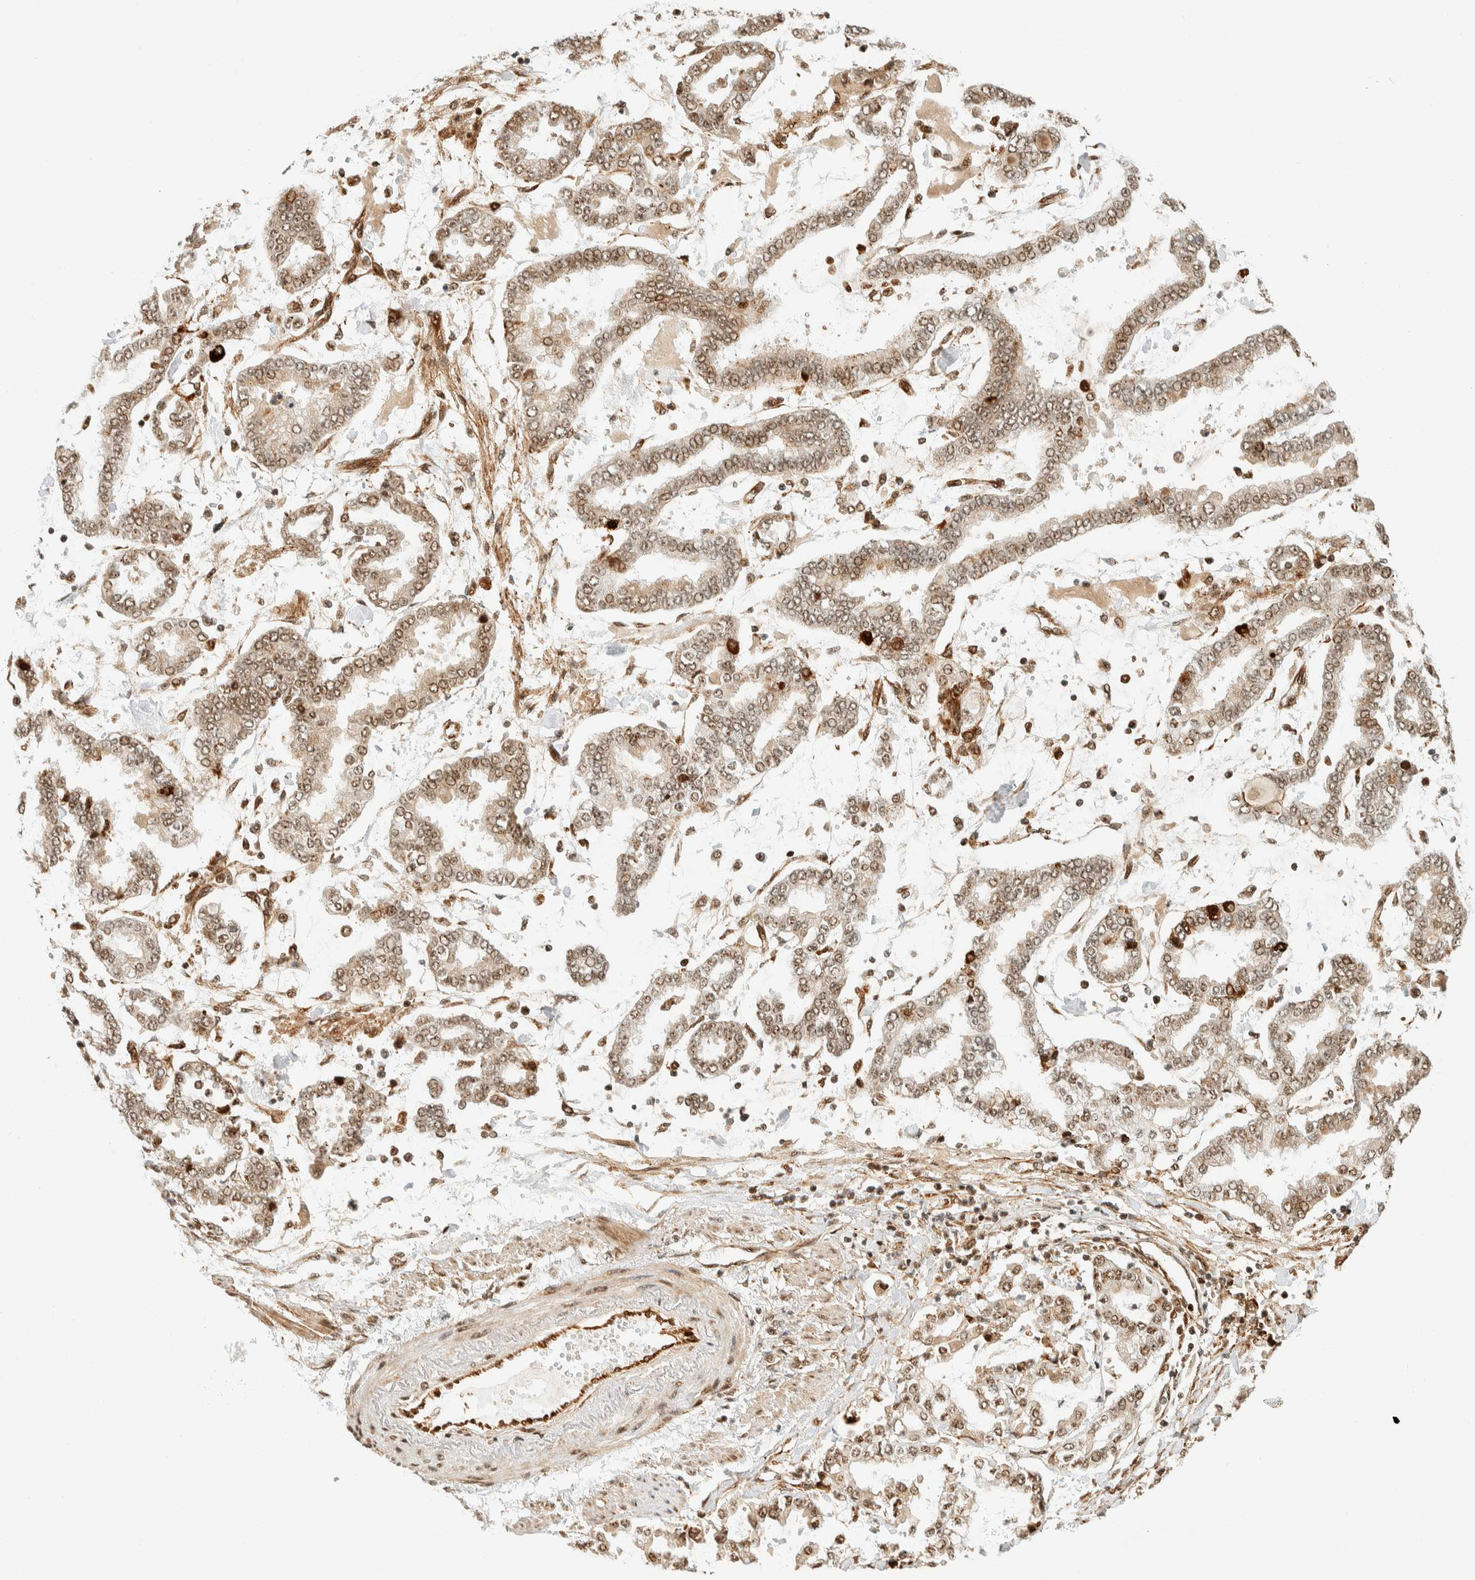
{"staining": {"intensity": "moderate", "quantity": ">75%", "location": "nuclear"}, "tissue": "stomach cancer", "cell_type": "Tumor cells", "image_type": "cancer", "snomed": [{"axis": "morphology", "description": "Normal tissue, NOS"}, {"axis": "morphology", "description": "Adenocarcinoma, NOS"}, {"axis": "topography", "description": "Stomach, upper"}, {"axis": "topography", "description": "Stomach"}], "caption": "A photomicrograph showing moderate nuclear positivity in approximately >75% of tumor cells in stomach cancer (adenocarcinoma), as visualized by brown immunohistochemical staining.", "gene": "SIK1", "patient": {"sex": "male", "age": 76}}